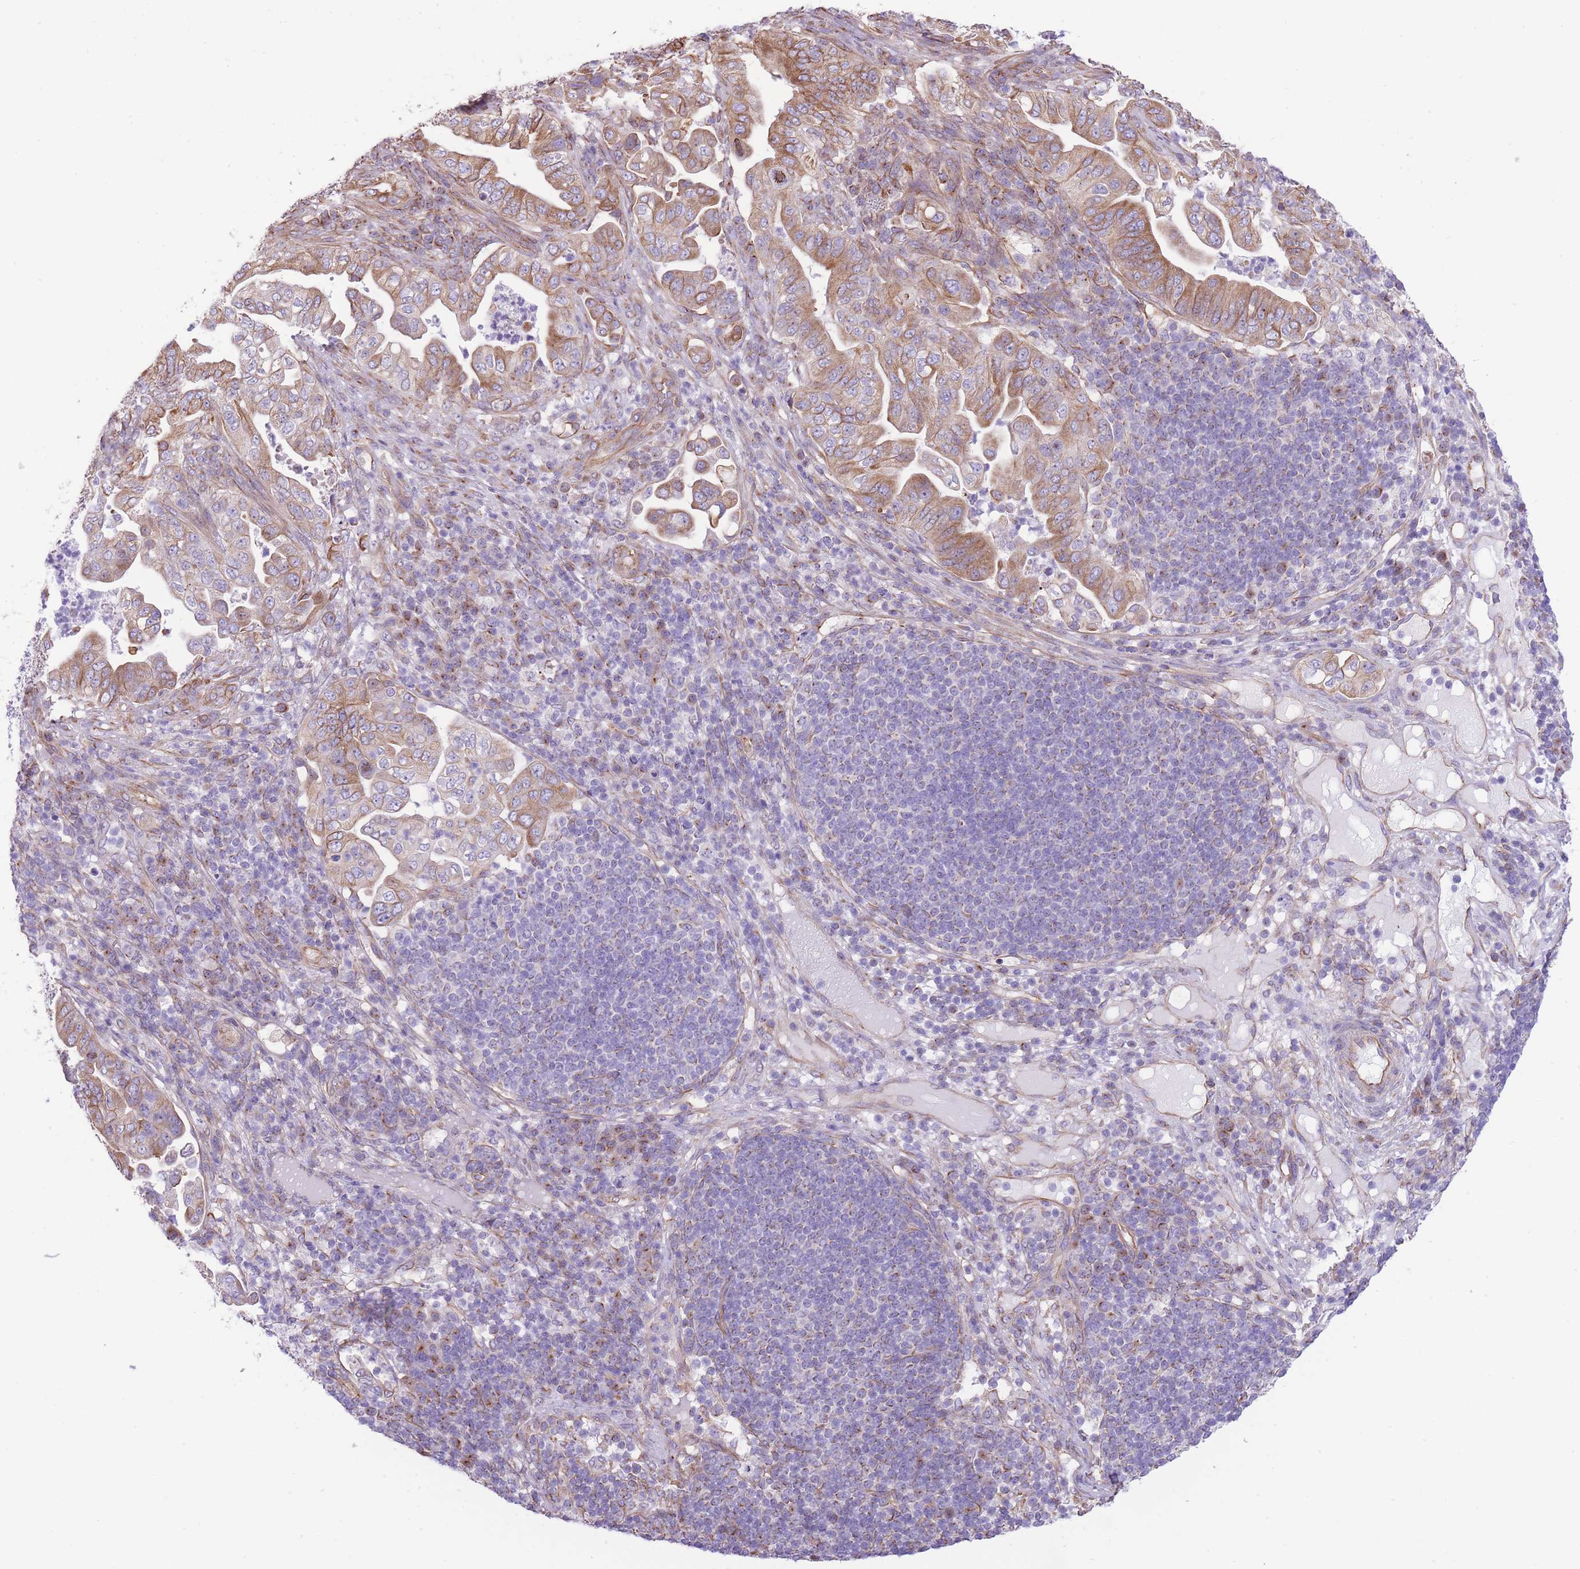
{"staining": {"intensity": "moderate", "quantity": ">75%", "location": "cytoplasmic/membranous"}, "tissue": "pancreatic cancer", "cell_type": "Tumor cells", "image_type": "cancer", "snomed": [{"axis": "morphology", "description": "Adenocarcinoma, NOS"}, {"axis": "topography", "description": "Pancreas"}], "caption": "Tumor cells reveal moderate cytoplasmic/membranous staining in about >75% of cells in pancreatic cancer (adenocarcinoma). The staining was performed using DAB (3,3'-diaminobenzidine) to visualize the protein expression in brown, while the nuclei were stained in blue with hematoxylin (Magnification: 20x).", "gene": "RHOU", "patient": {"sex": "female", "age": 63}}